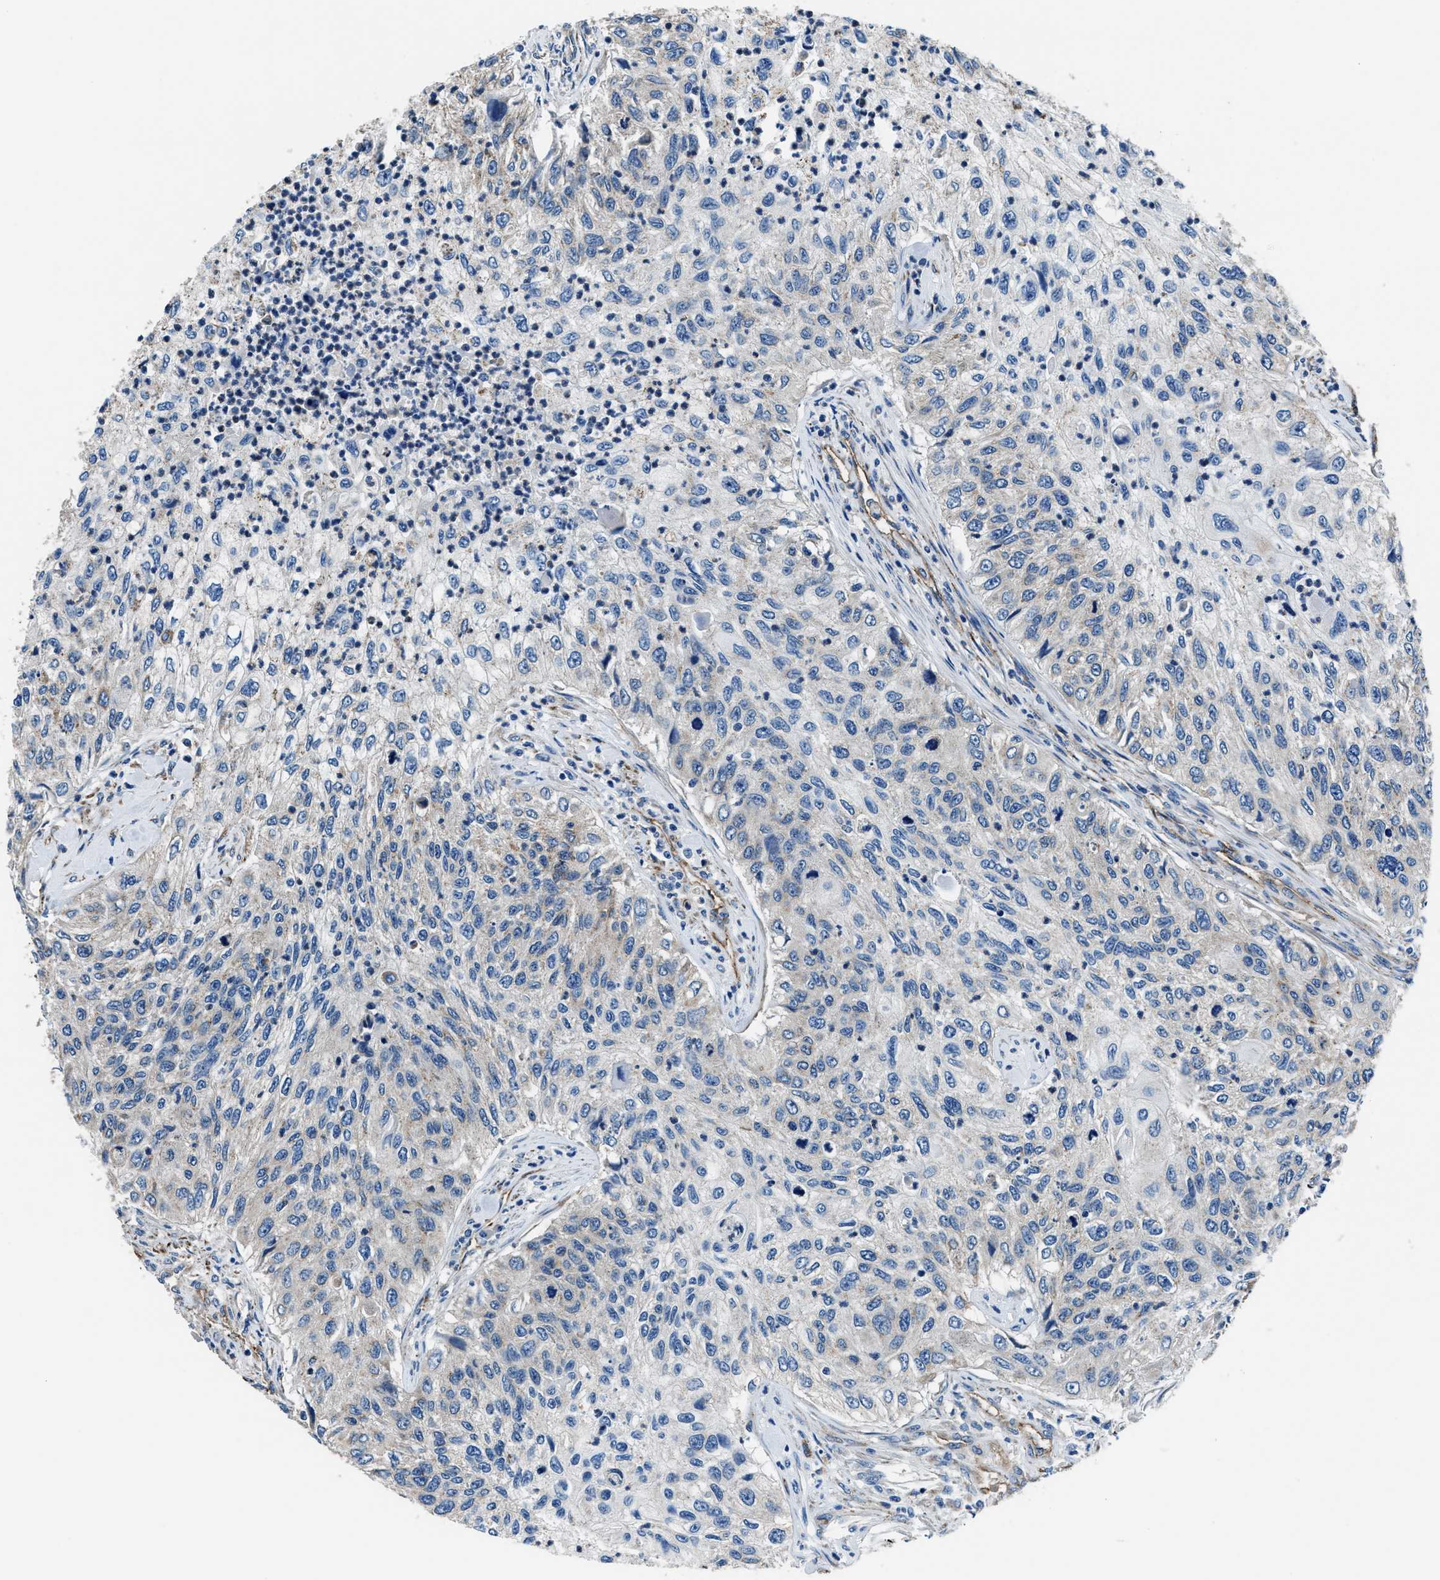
{"staining": {"intensity": "negative", "quantity": "none", "location": "none"}, "tissue": "urothelial cancer", "cell_type": "Tumor cells", "image_type": "cancer", "snomed": [{"axis": "morphology", "description": "Urothelial carcinoma, High grade"}, {"axis": "topography", "description": "Urinary bladder"}], "caption": "DAB (3,3'-diaminobenzidine) immunohistochemical staining of high-grade urothelial carcinoma demonstrates no significant staining in tumor cells. (IHC, brightfield microscopy, high magnification).", "gene": "PRTFDC1", "patient": {"sex": "female", "age": 60}}